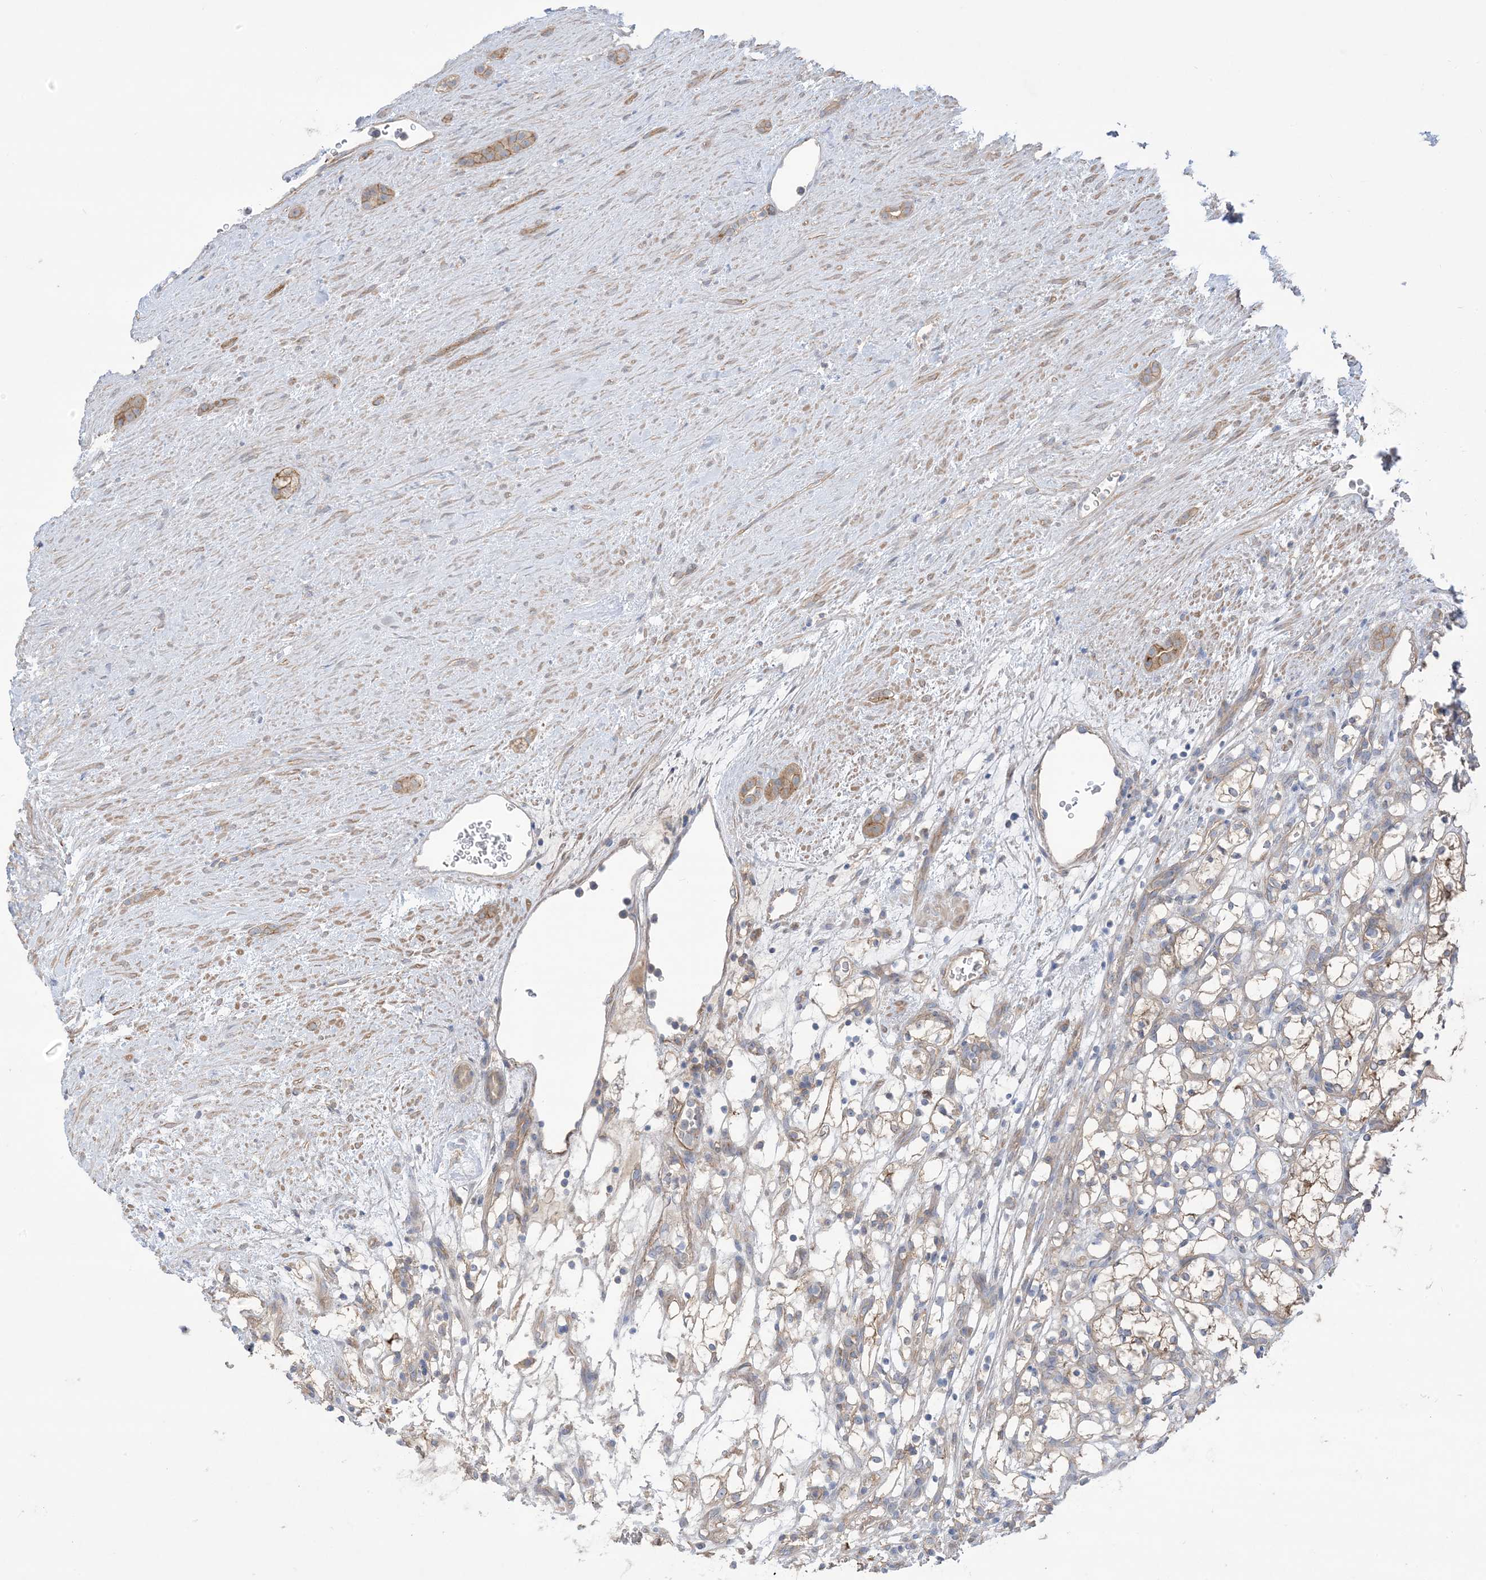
{"staining": {"intensity": "weak", "quantity": "25%-75%", "location": "cytoplasmic/membranous"}, "tissue": "renal cancer", "cell_type": "Tumor cells", "image_type": "cancer", "snomed": [{"axis": "morphology", "description": "Adenocarcinoma, NOS"}, {"axis": "topography", "description": "Kidney"}], "caption": "Renal adenocarcinoma was stained to show a protein in brown. There is low levels of weak cytoplasmic/membranous positivity in about 25%-75% of tumor cells.", "gene": "CCNY", "patient": {"sex": "female", "age": 69}}